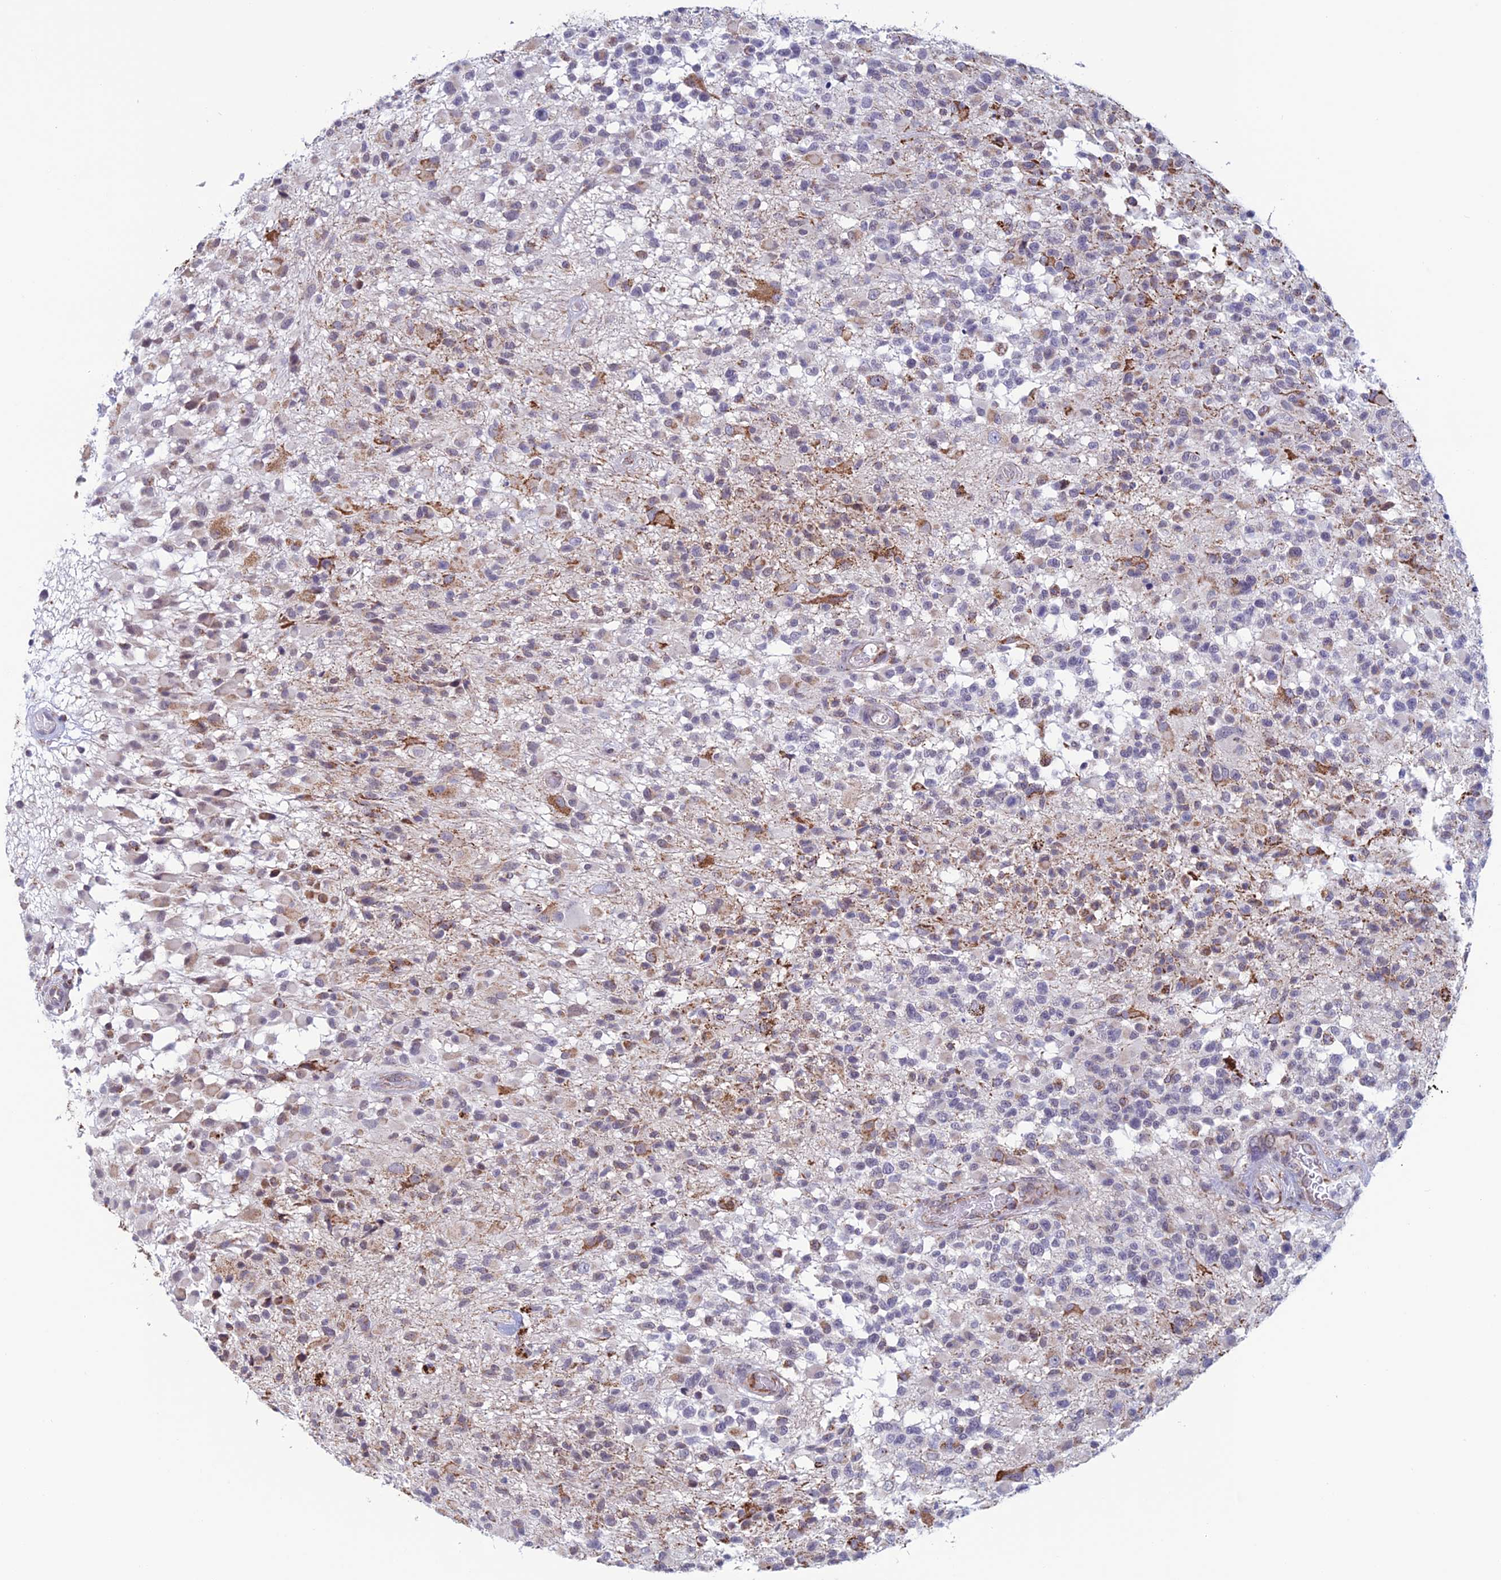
{"staining": {"intensity": "moderate", "quantity": "<25%", "location": "cytoplasmic/membranous"}, "tissue": "glioma", "cell_type": "Tumor cells", "image_type": "cancer", "snomed": [{"axis": "morphology", "description": "Glioma, malignant, High grade"}, {"axis": "morphology", "description": "Glioblastoma, NOS"}, {"axis": "topography", "description": "Brain"}], "caption": "About <25% of tumor cells in human glioma show moderate cytoplasmic/membranous protein staining as visualized by brown immunohistochemical staining.", "gene": "ZNG1B", "patient": {"sex": "male", "age": 60}}